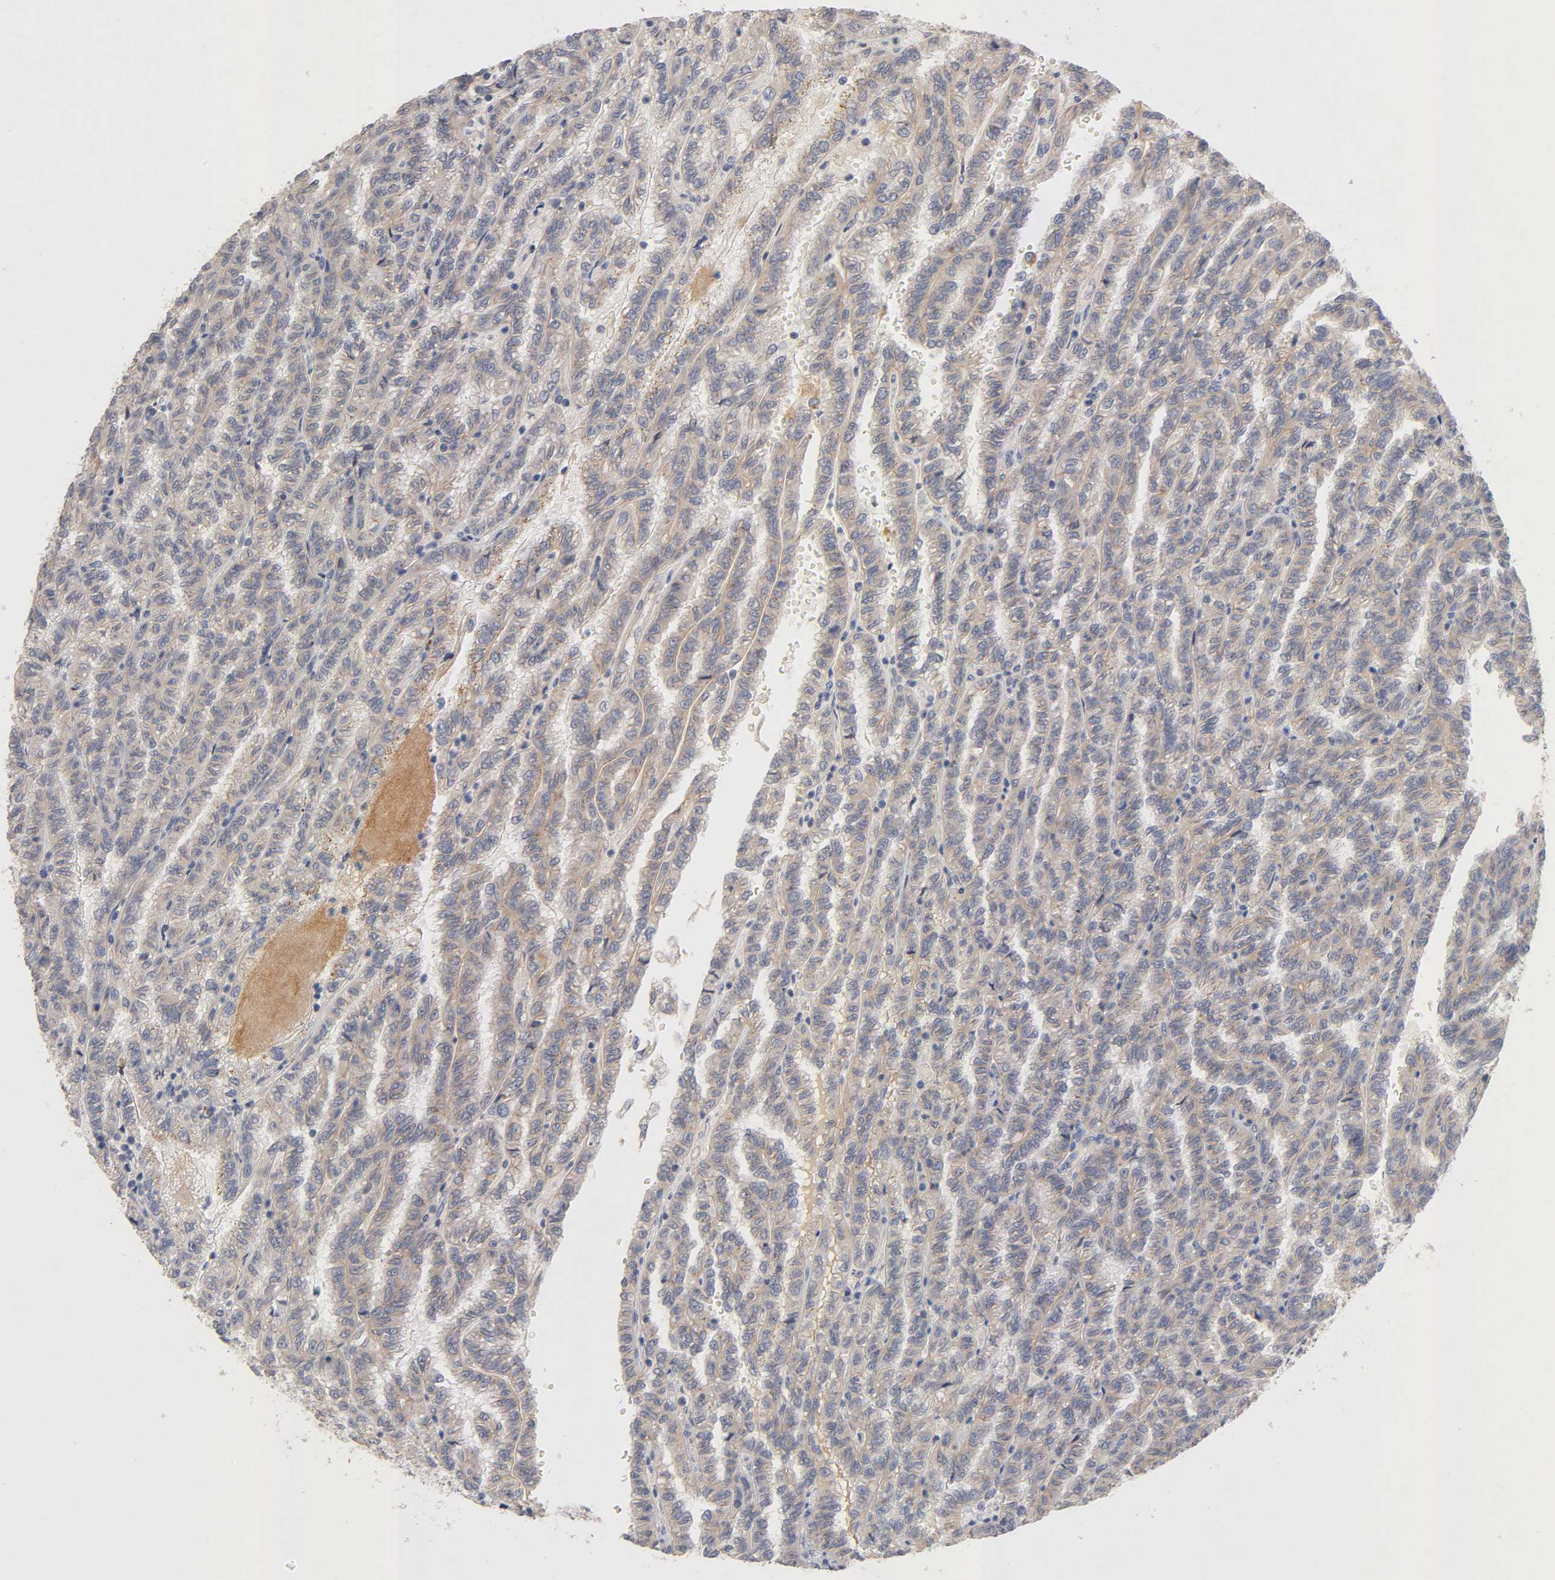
{"staining": {"intensity": "moderate", "quantity": ">75%", "location": "cytoplasmic/membranous"}, "tissue": "renal cancer", "cell_type": "Tumor cells", "image_type": "cancer", "snomed": [{"axis": "morphology", "description": "Inflammation, NOS"}, {"axis": "morphology", "description": "Adenocarcinoma, NOS"}, {"axis": "topography", "description": "Kidney"}], "caption": "High-magnification brightfield microscopy of adenocarcinoma (renal) stained with DAB (brown) and counterstained with hematoxylin (blue). tumor cells exhibit moderate cytoplasmic/membranous expression is identified in approximately>75% of cells. The protein is shown in brown color, while the nuclei are stained blue.", "gene": "PDZD11", "patient": {"sex": "male", "age": 68}}